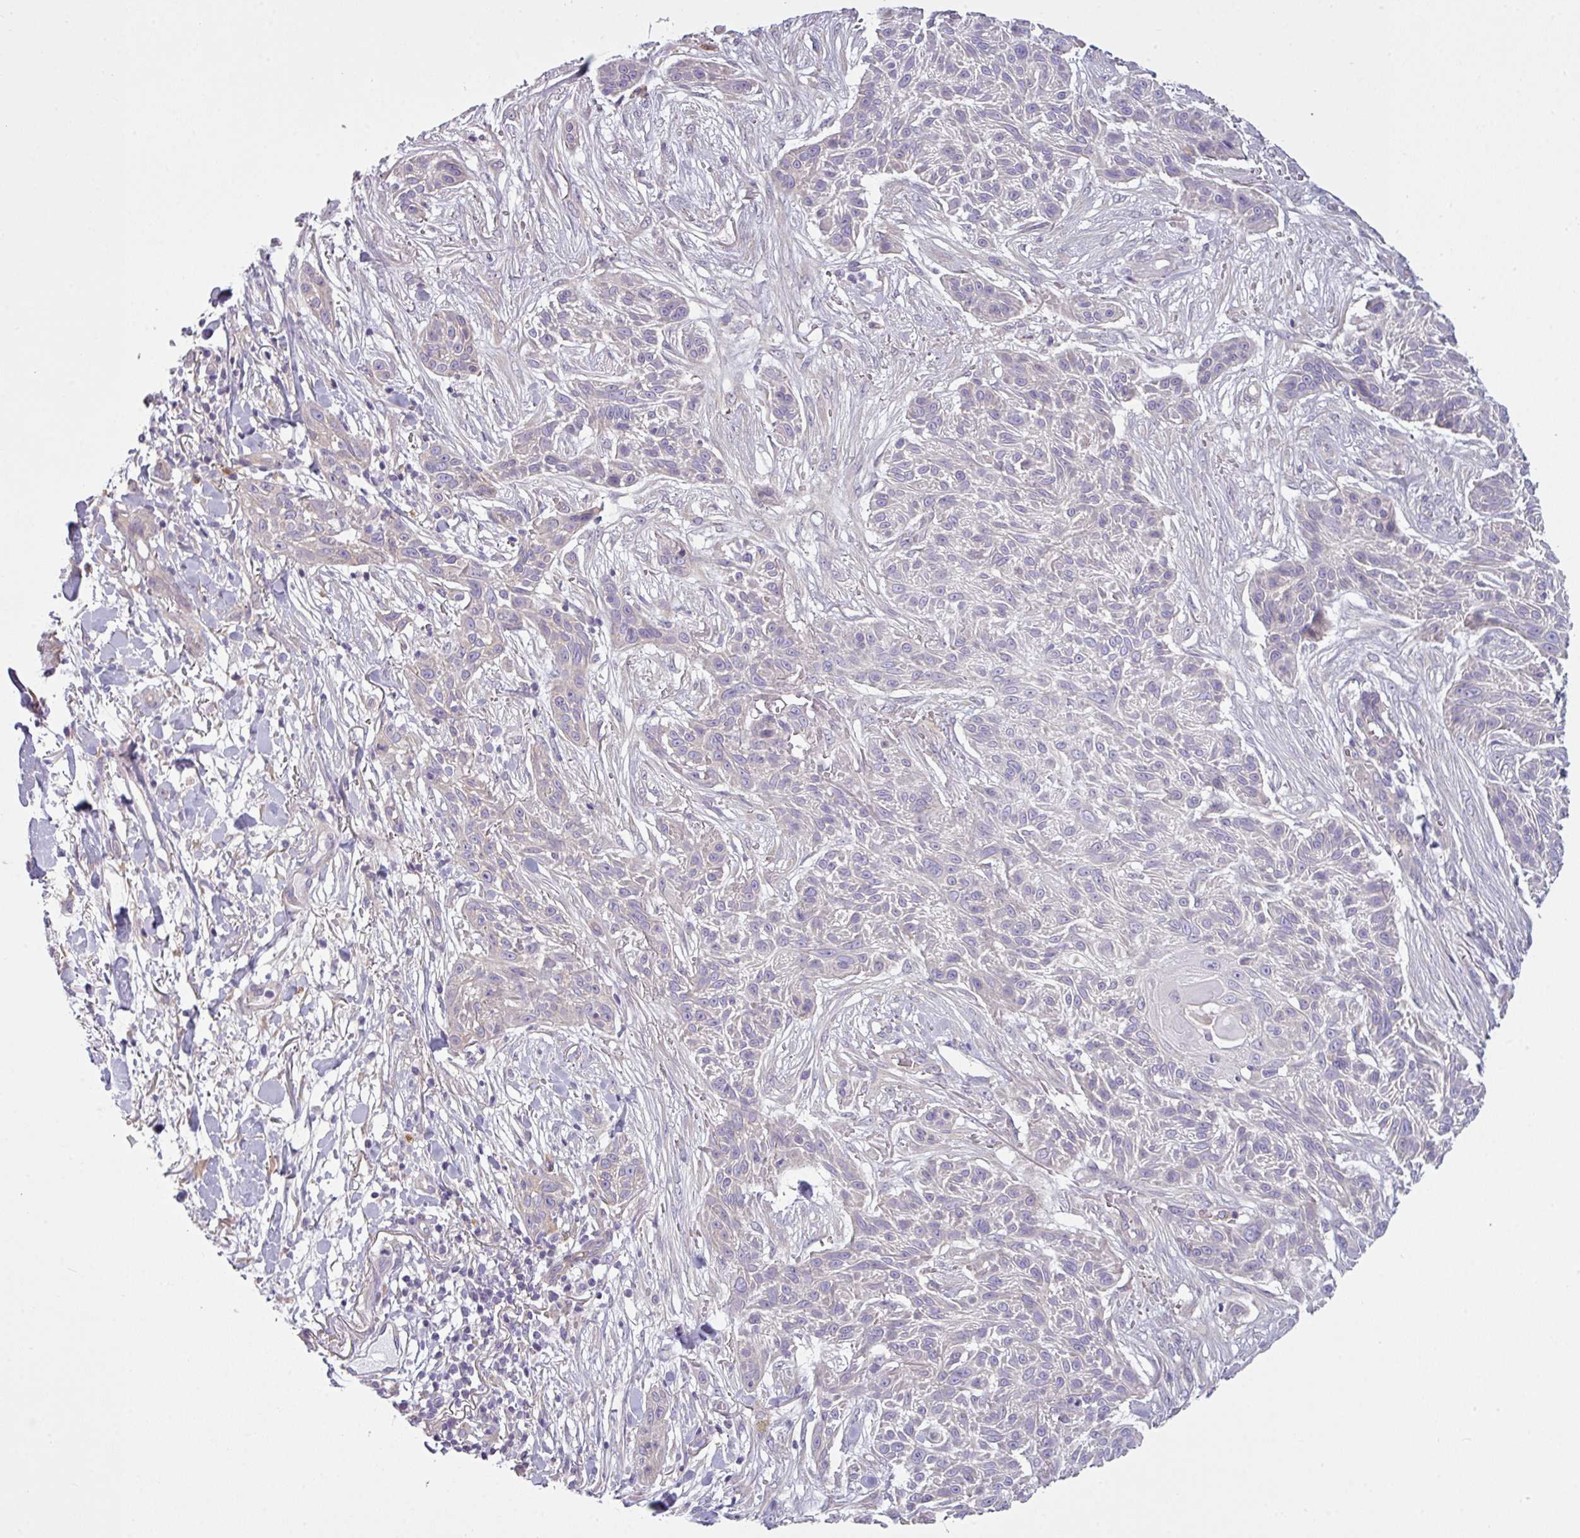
{"staining": {"intensity": "negative", "quantity": "none", "location": "none"}, "tissue": "skin cancer", "cell_type": "Tumor cells", "image_type": "cancer", "snomed": [{"axis": "morphology", "description": "Squamous cell carcinoma, NOS"}, {"axis": "topography", "description": "Skin"}], "caption": "This is an immunohistochemistry image of human squamous cell carcinoma (skin). There is no positivity in tumor cells.", "gene": "CAMK2B", "patient": {"sex": "male", "age": 86}}